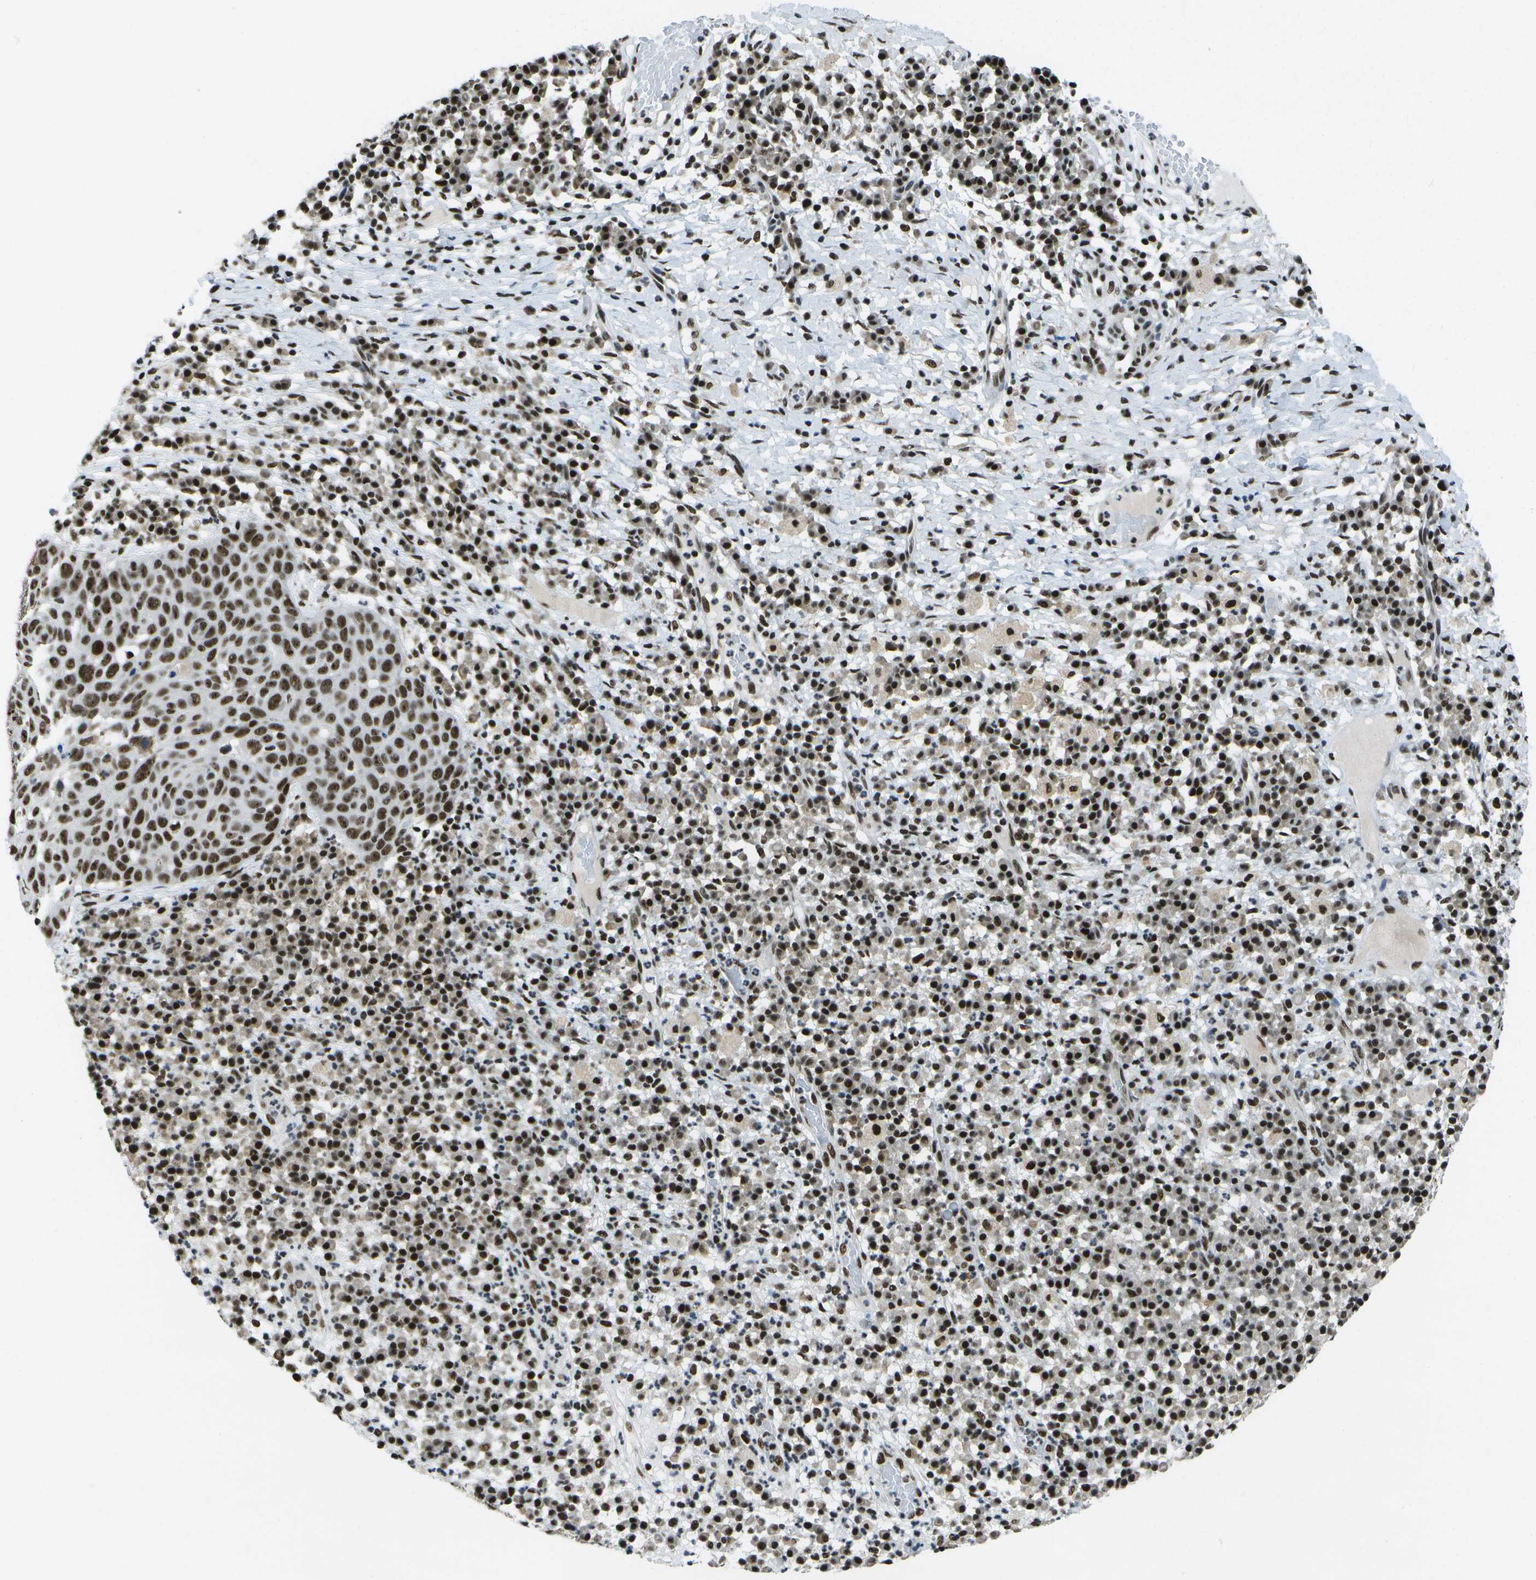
{"staining": {"intensity": "strong", "quantity": ">75%", "location": "nuclear"}, "tissue": "skin cancer", "cell_type": "Tumor cells", "image_type": "cancer", "snomed": [{"axis": "morphology", "description": "Squamous cell carcinoma in situ, NOS"}, {"axis": "morphology", "description": "Squamous cell carcinoma, NOS"}, {"axis": "topography", "description": "Skin"}], "caption": "Immunohistochemical staining of squamous cell carcinoma (skin) shows high levels of strong nuclear protein expression in approximately >75% of tumor cells.", "gene": "NSRP1", "patient": {"sex": "male", "age": 93}}